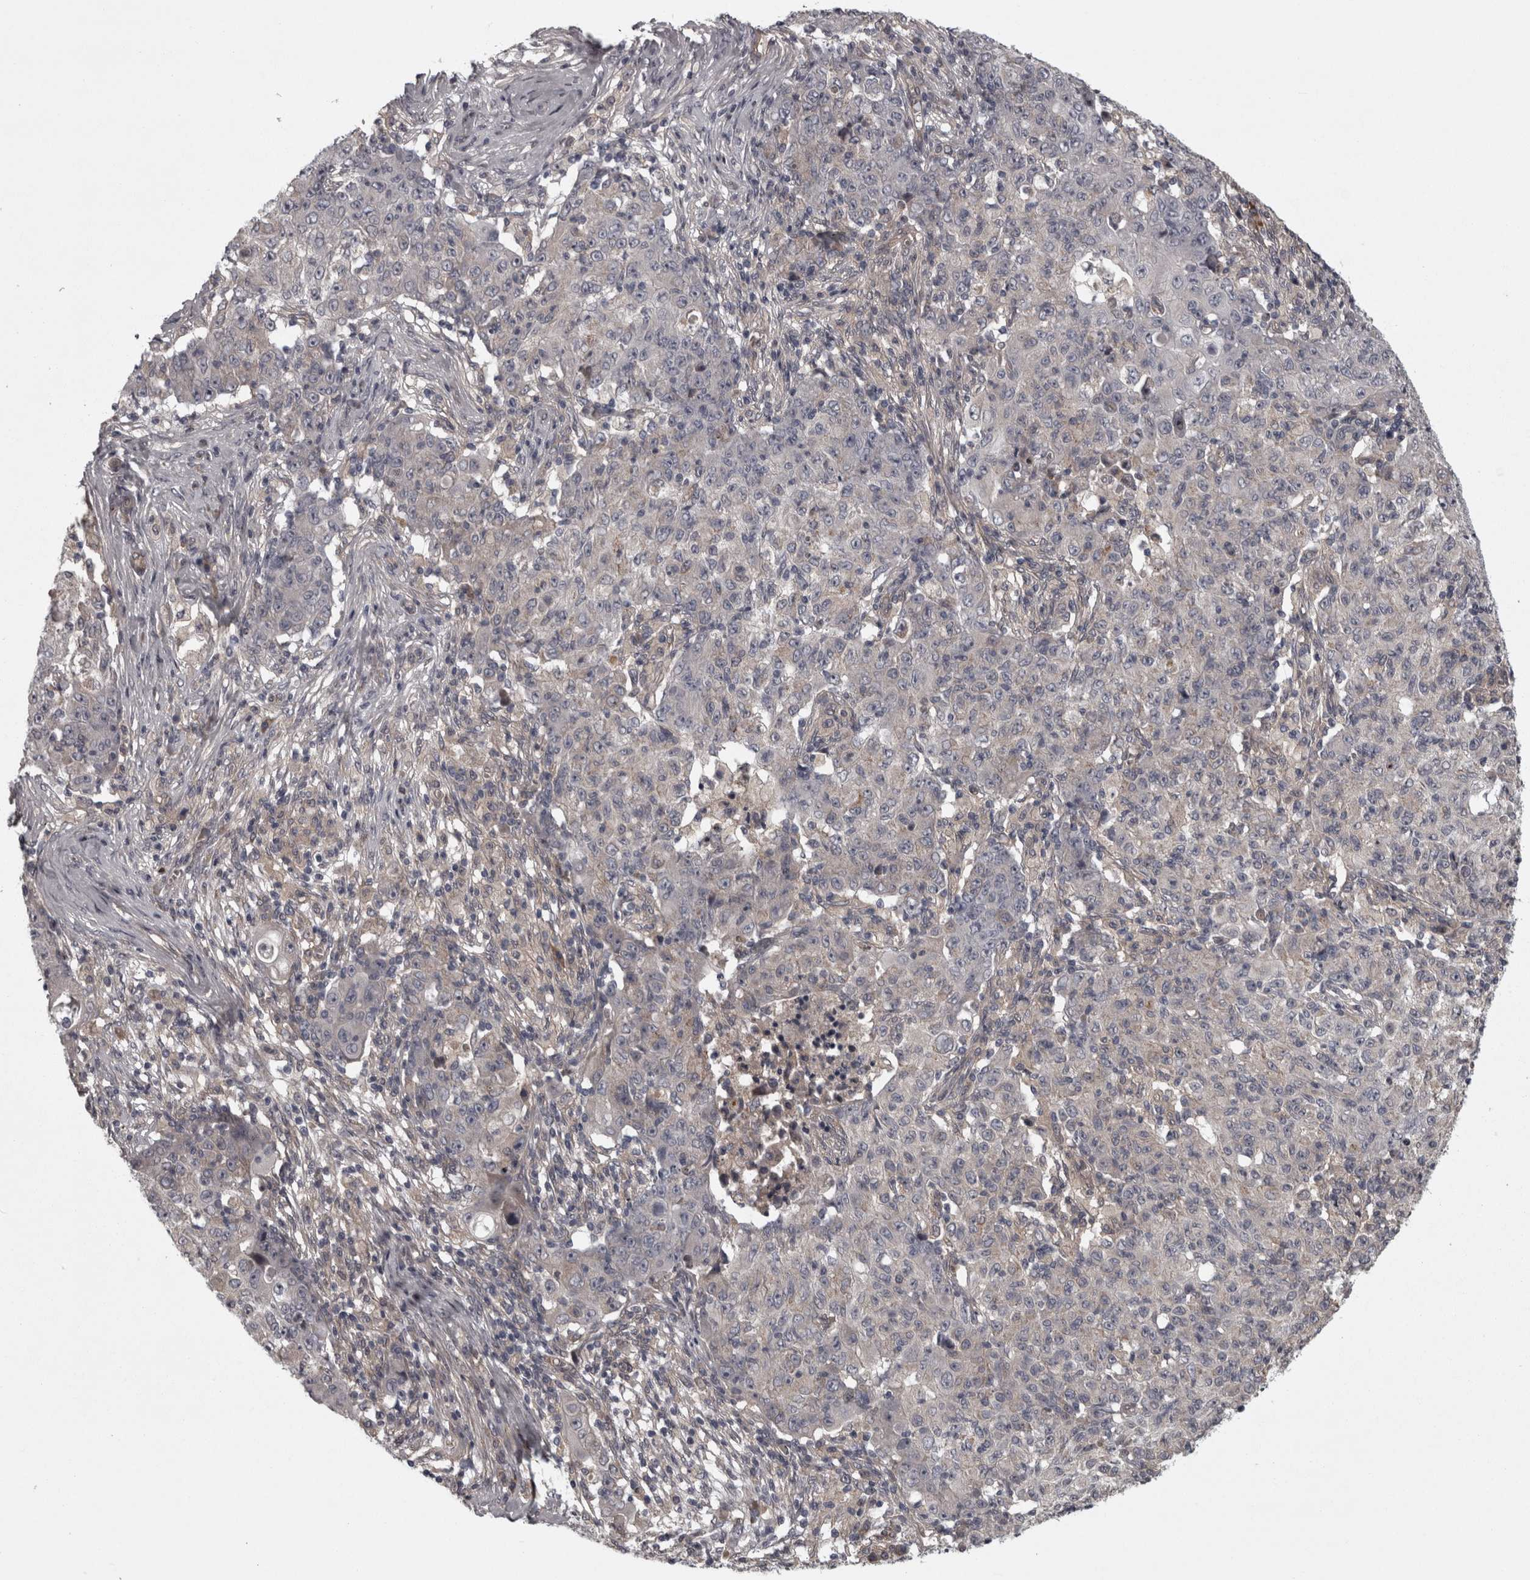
{"staining": {"intensity": "negative", "quantity": "none", "location": "none"}, "tissue": "ovarian cancer", "cell_type": "Tumor cells", "image_type": "cancer", "snomed": [{"axis": "morphology", "description": "Carcinoma, endometroid"}, {"axis": "topography", "description": "Ovary"}], "caption": "Ovarian cancer stained for a protein using immunohistochemistry (IHC) displays no staining tumor cells.", "gene": "RSU1", "patient": {"sex": "female", "age": 42}}